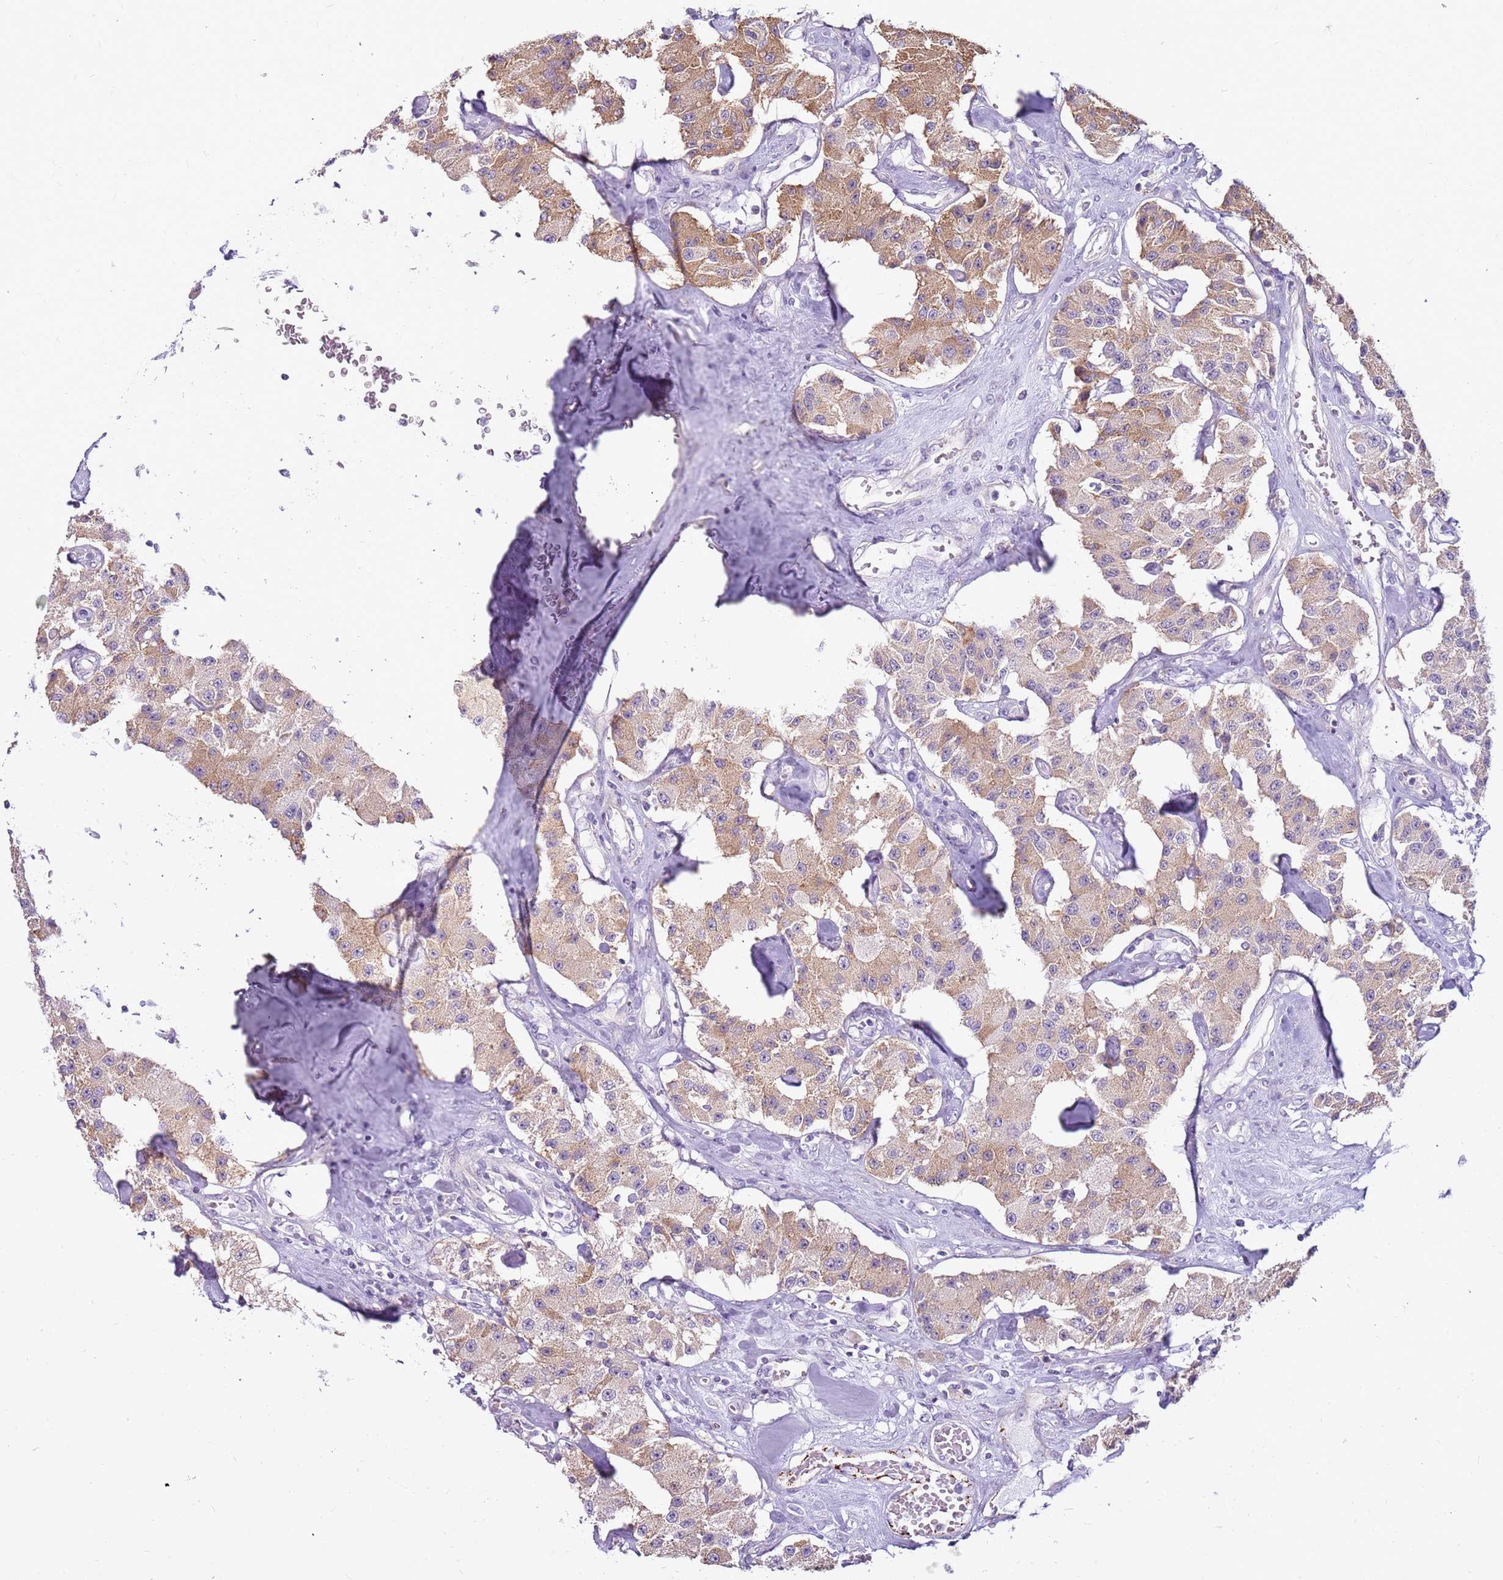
{"staining": {"intensity": "weak", "quantity": ">75%", "location": "cytoplasmic/membranous"}, "tissue": "carcinoid", "cell_type": "Tumor cells", "image_type": "cancer", "snomed": [{"axis": "morphology", "description": "Carcinoid, malignant, NOS"}, {"axis": "topography", "description": "Pancreas"}], "caption": "Carcinoid stained with a protein marker reveals weak staining in tumor cells.", "gene": "CAPN7", "patient": {"sex": "male", "age": 41}}